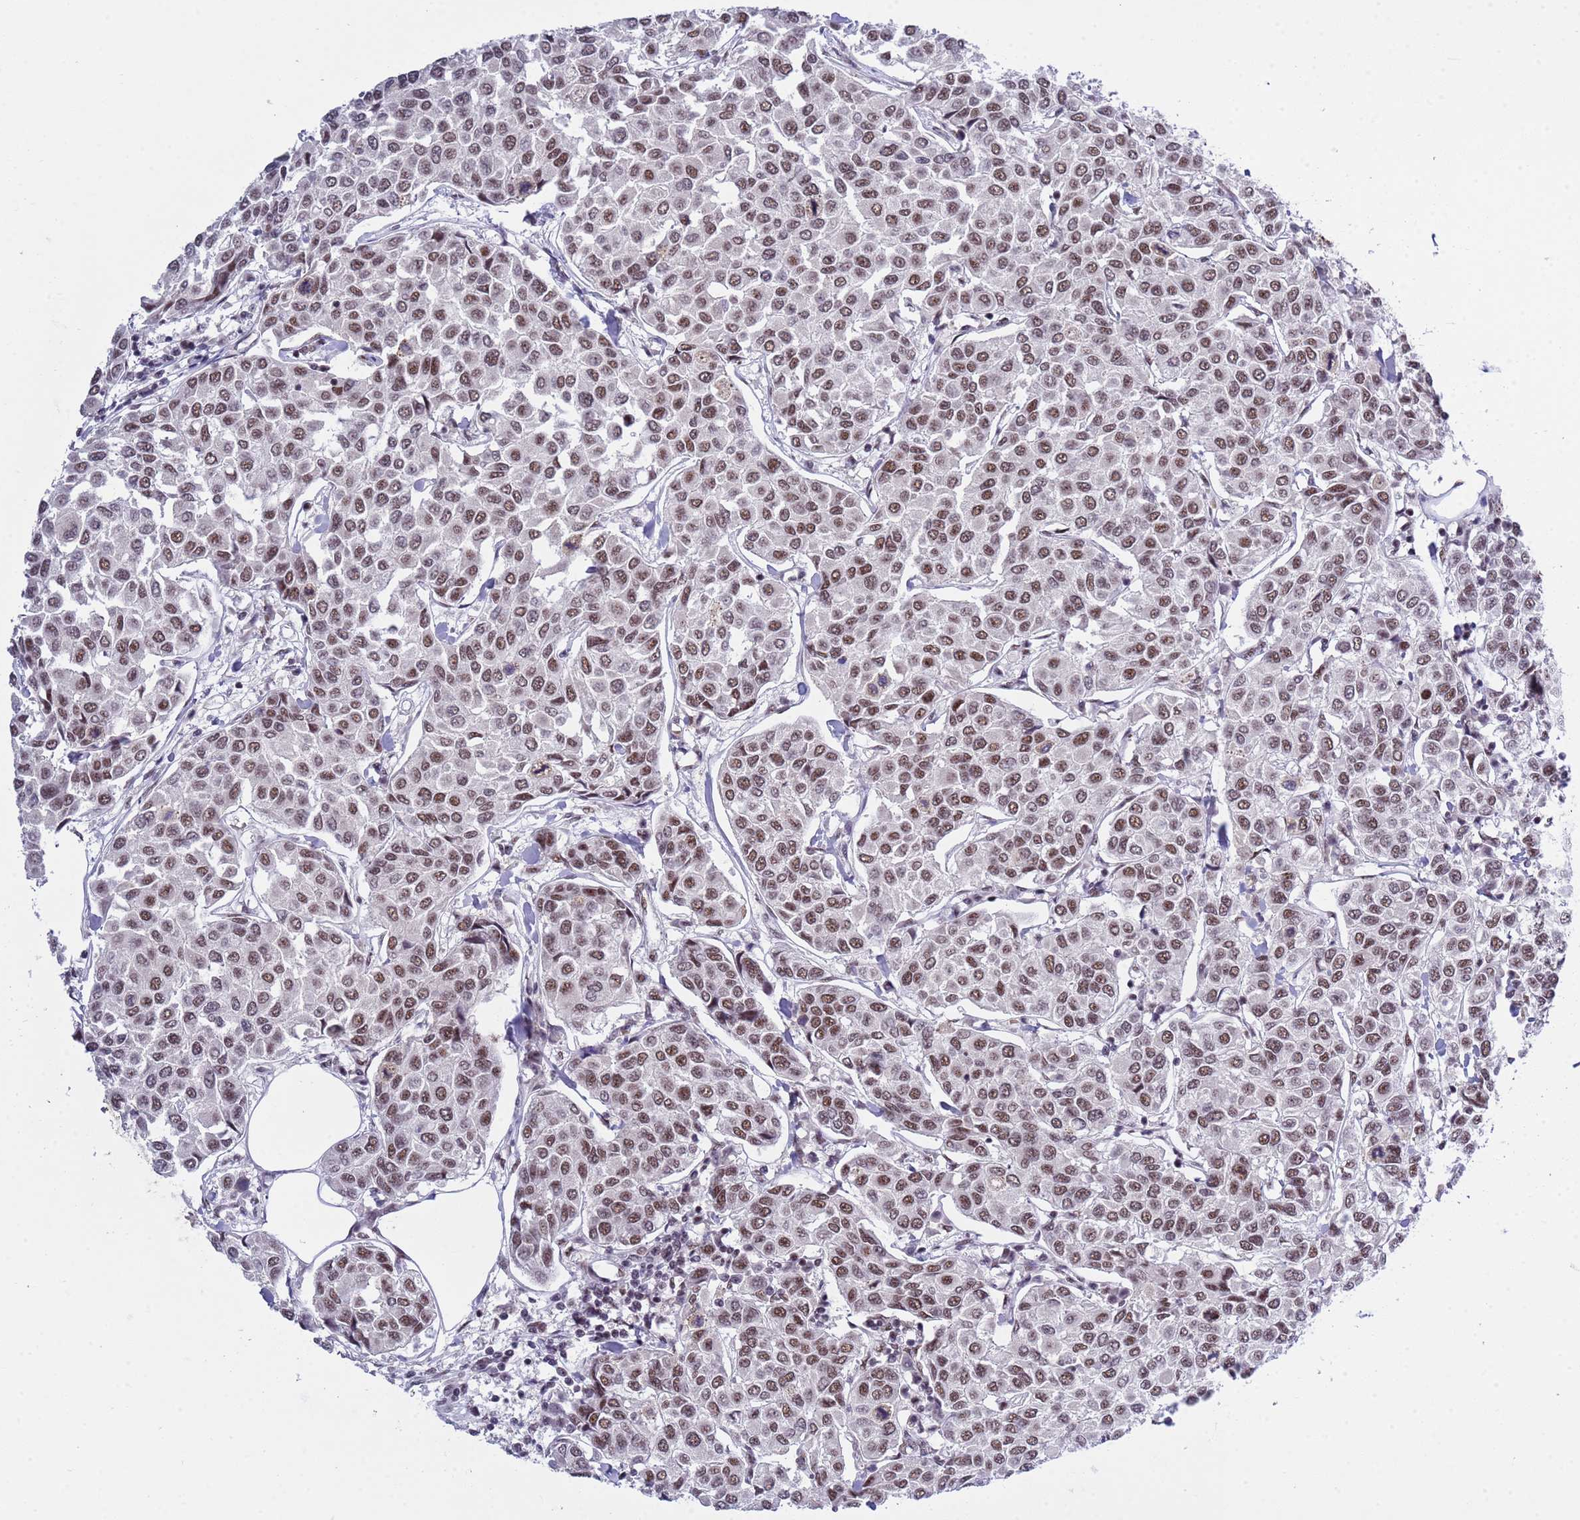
{"staining": {"intensity": "strong", "quantity": ">75%", "location": "nuclear"}, "tissue": "breast cancer", "cell_type": "Tumor cells", "image_type": "cancer", "snomed": [{"axis": "morphology", "description": "Duct carcinoma"}, {"axis": "topography", "description": "Breast"}], "caption": "IHC (DAB) staining of human breast cancer (intraductal carcinoma) reveals strong nuclear protein staining in about >75% of tumor cells.", "gene": "THOC2", "patient": {"sex": "female", "age": 55}}